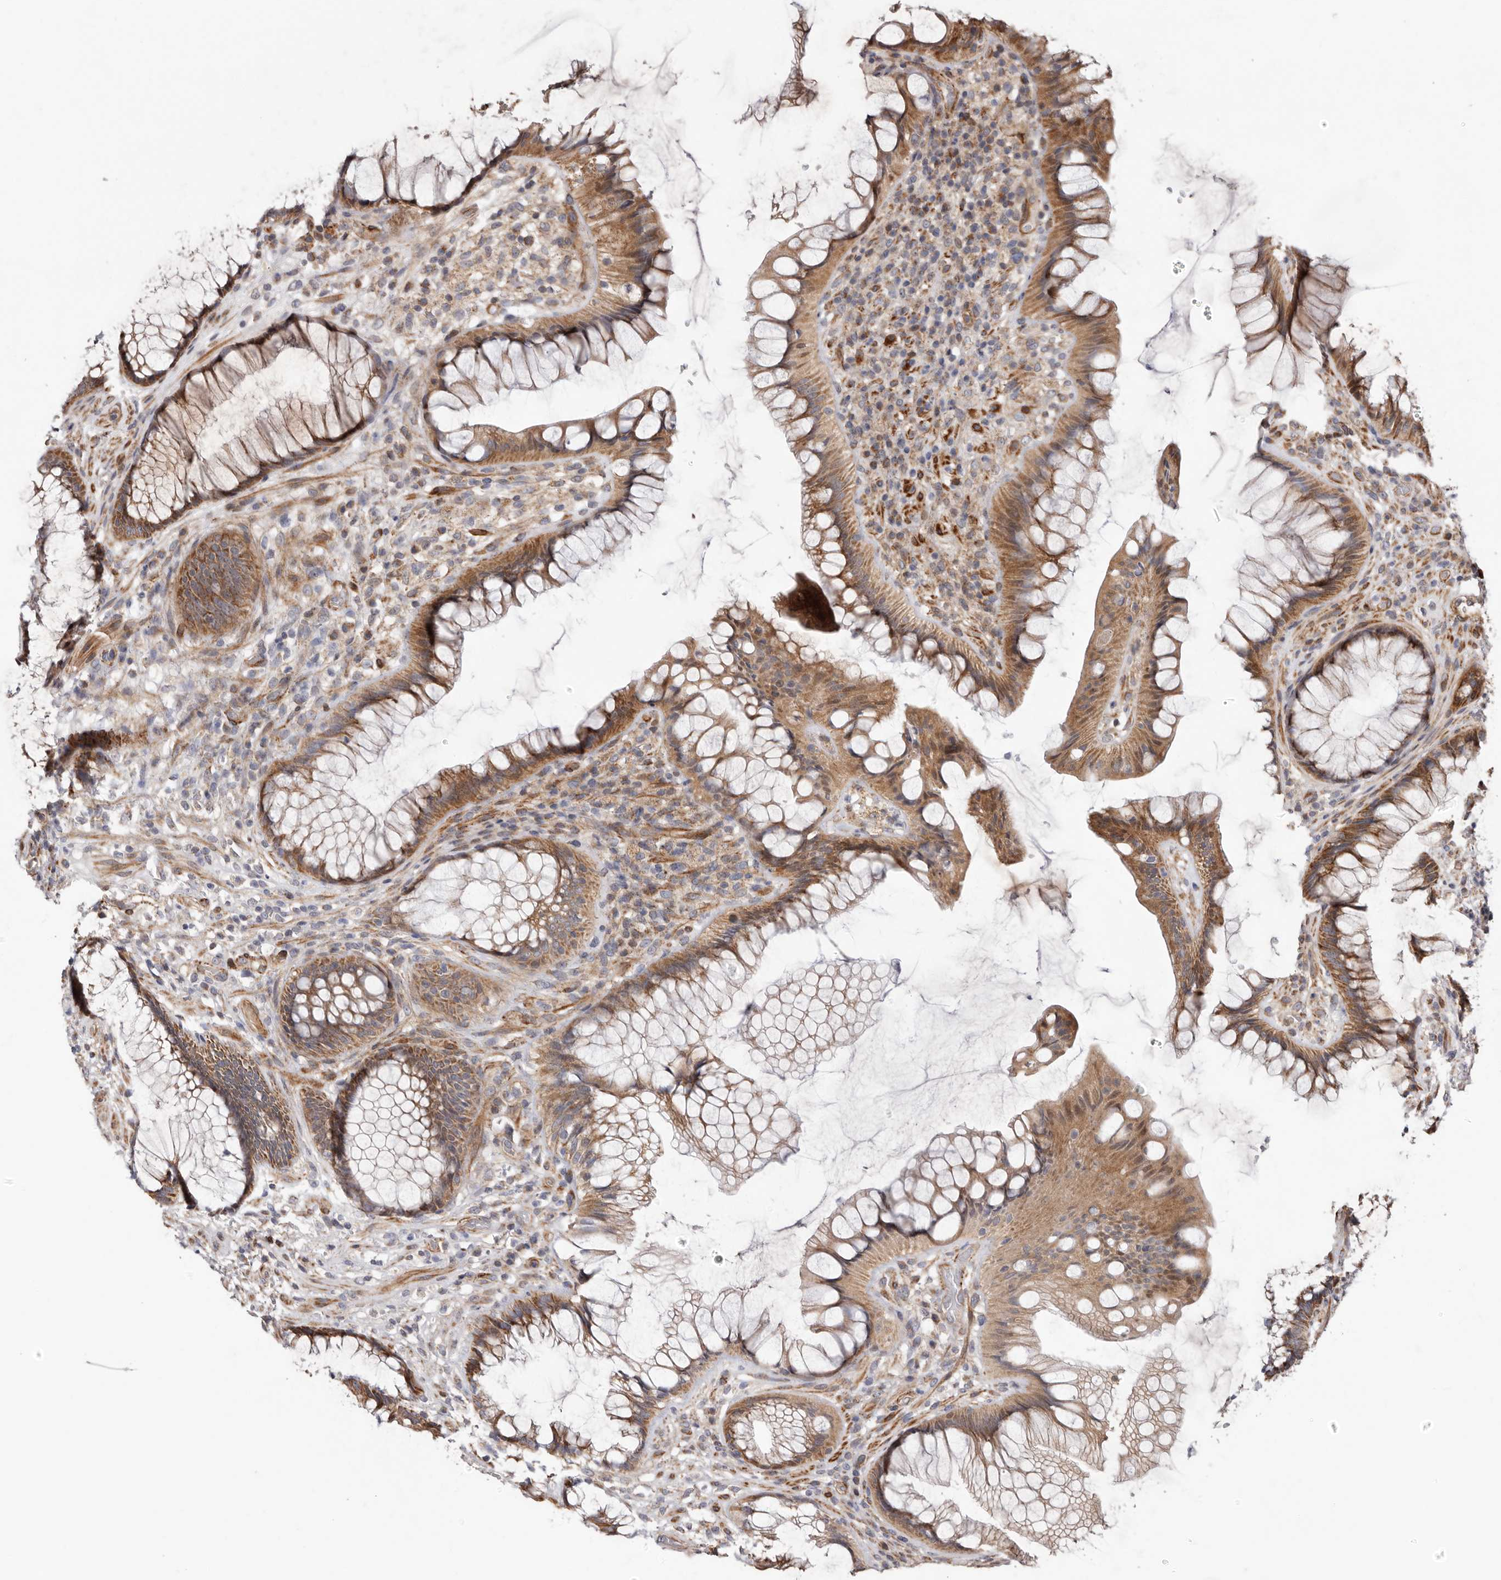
{"staining": {"intensity": "moderate", "quantity": ">75%", "location": "cytoplasmic/membranous"}, "tissue": "rectum", "cell_type": "Glandular cells", "image_type": "normal", "snomed": [{"axis": "morphology", "description": "Normal tissue, NOS"}, {"axis": "topography", "description": "Rectum"}], "caption": "Protein staining of benign rectum displays moderate cytoplasmic/membranous expression in about >75% of glandular cells. (brown staining indicates protein expression, while blue staining denotes nuclei).", "gene": "PROKR1", "patient": {"sex": "male", "age": 51}}